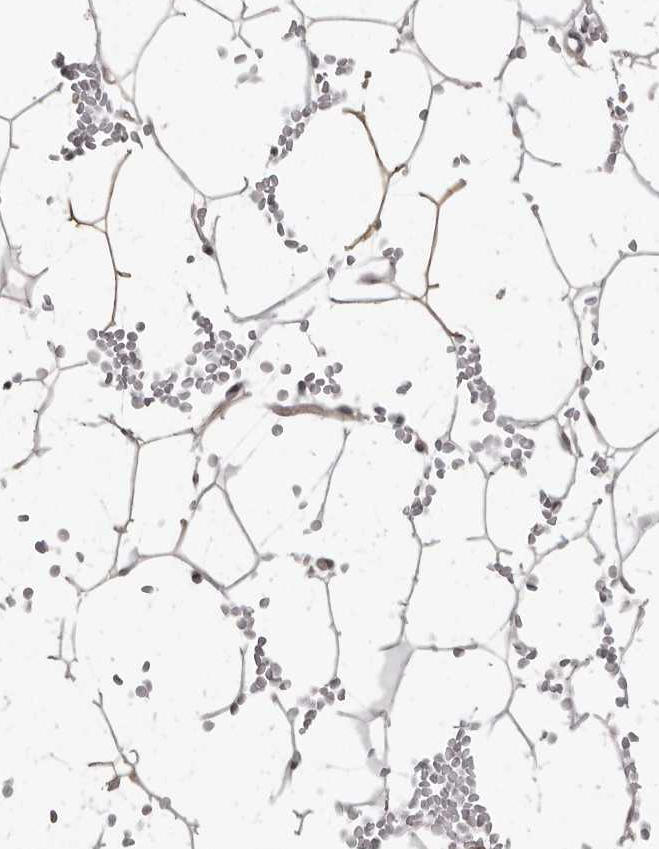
{"staining": {"intensity": "moderate", "quantity": "25%-75%", "location": "cytoplasmic/membranous,nuclear"}, "tissue": "adipose tissue", "cell_type": "Adipocytes", "image_type": "normal", "snomed": [{"axis": "morphology", "description": "Normal tissue, NOS"}, {"axis": "topography", "description": "Breast"}], "caption": "The histopathology image demonstrates staining of benign adipose tissue, revealing moderate cytoplasmic/membranous,nuclear protein staining (brown color) within adipocytes. (IHC, brightfield microscopy, high magnification).", "gene": "ZFP14", "patient": {"sex": "female", "age": 23}}